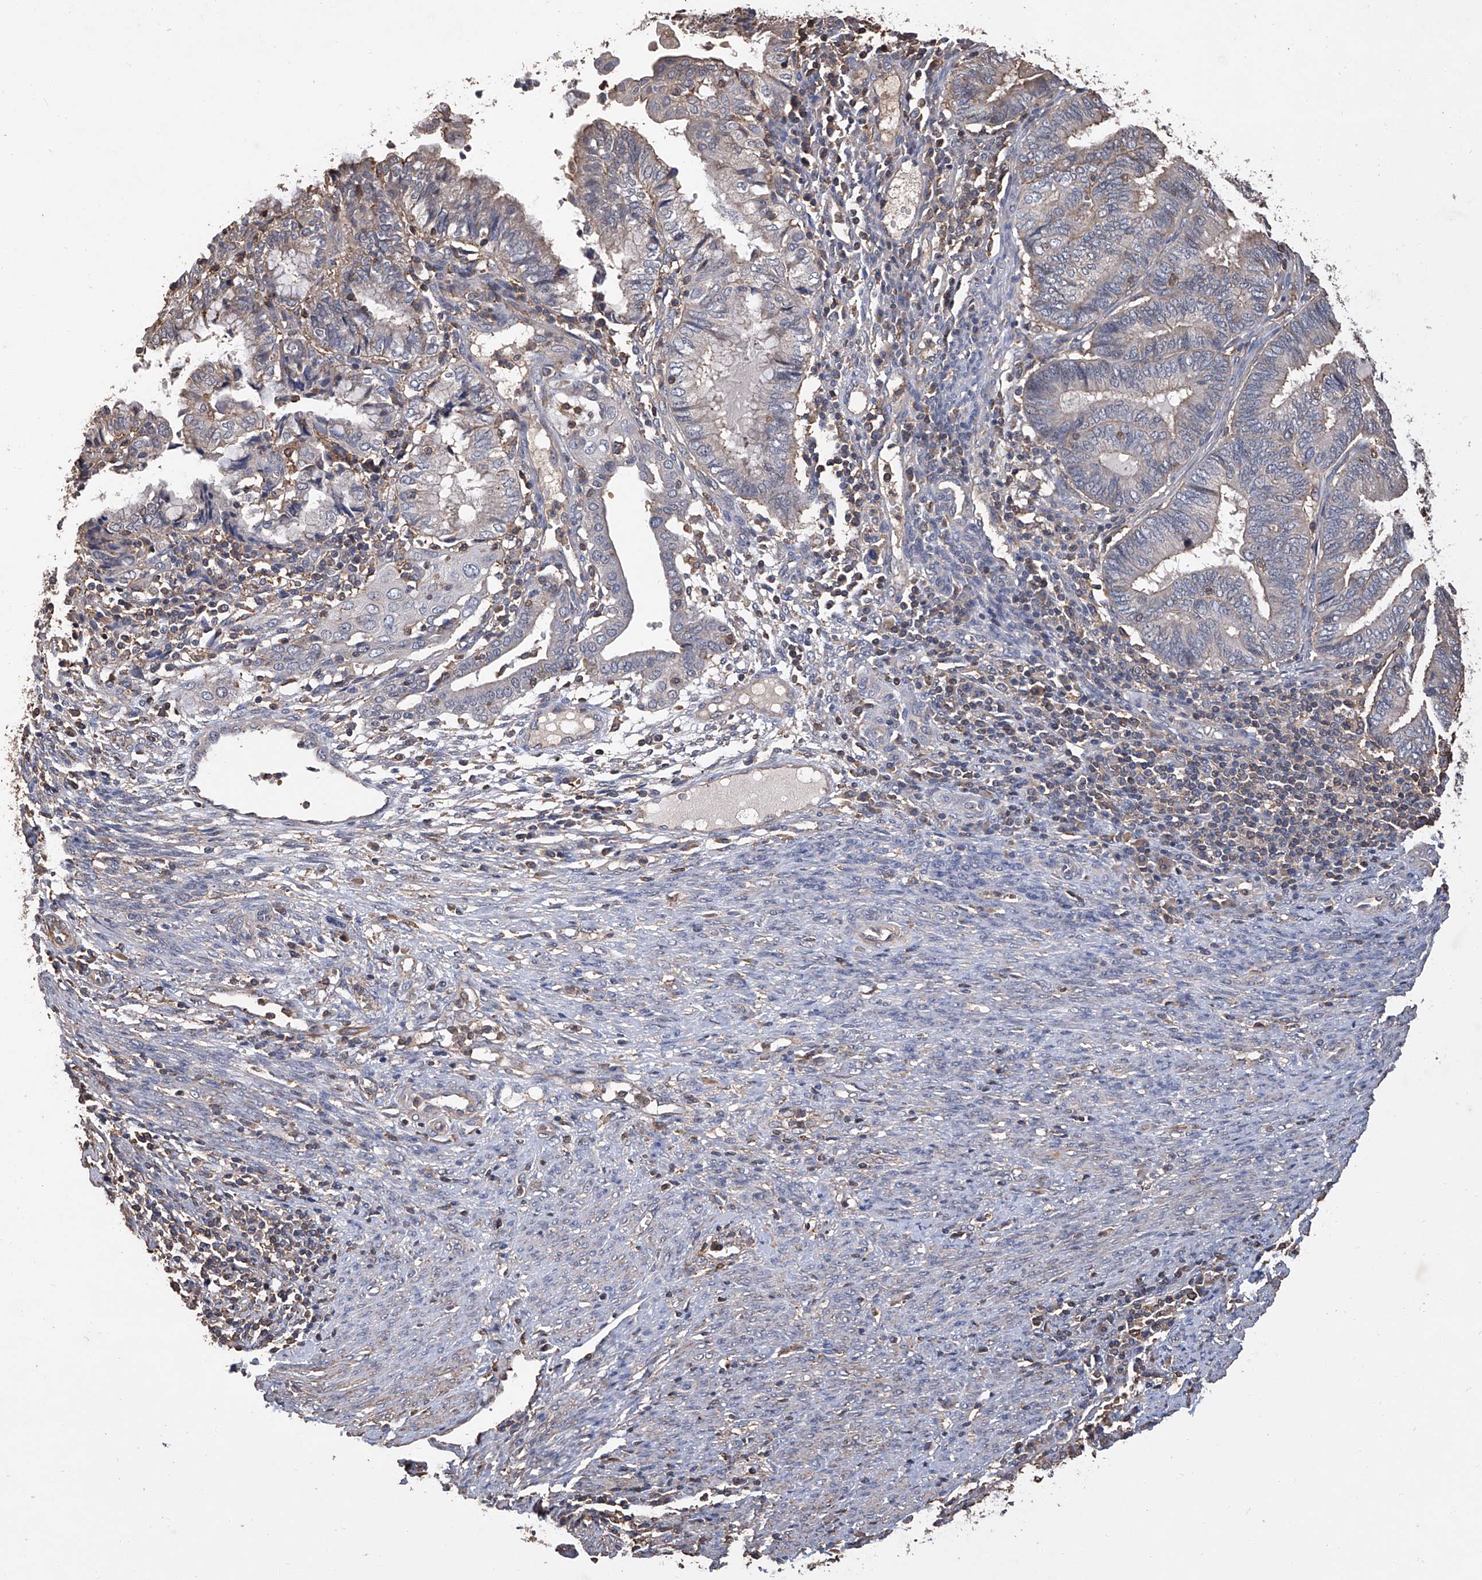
{"staining": {"intensity": "negative", "quantity": "none", "location": "none"}, "tissue": "endometrial cancer", "cell_type": "Tumor cells", "image_type": "cancer", "snomed": [{"axis": "morphology", "description": "Adenocarcinoma, NOS"}, {"axis": "topography", "description": "Uterus"}, {"axis": "topography", "description": "Endometrium"}], "caption": "IHC of adenocarcinoma (endometrial) displays no expression in tumor cells.", "gene": "GPT", "patient": {"sex": "female", "age": 70}}